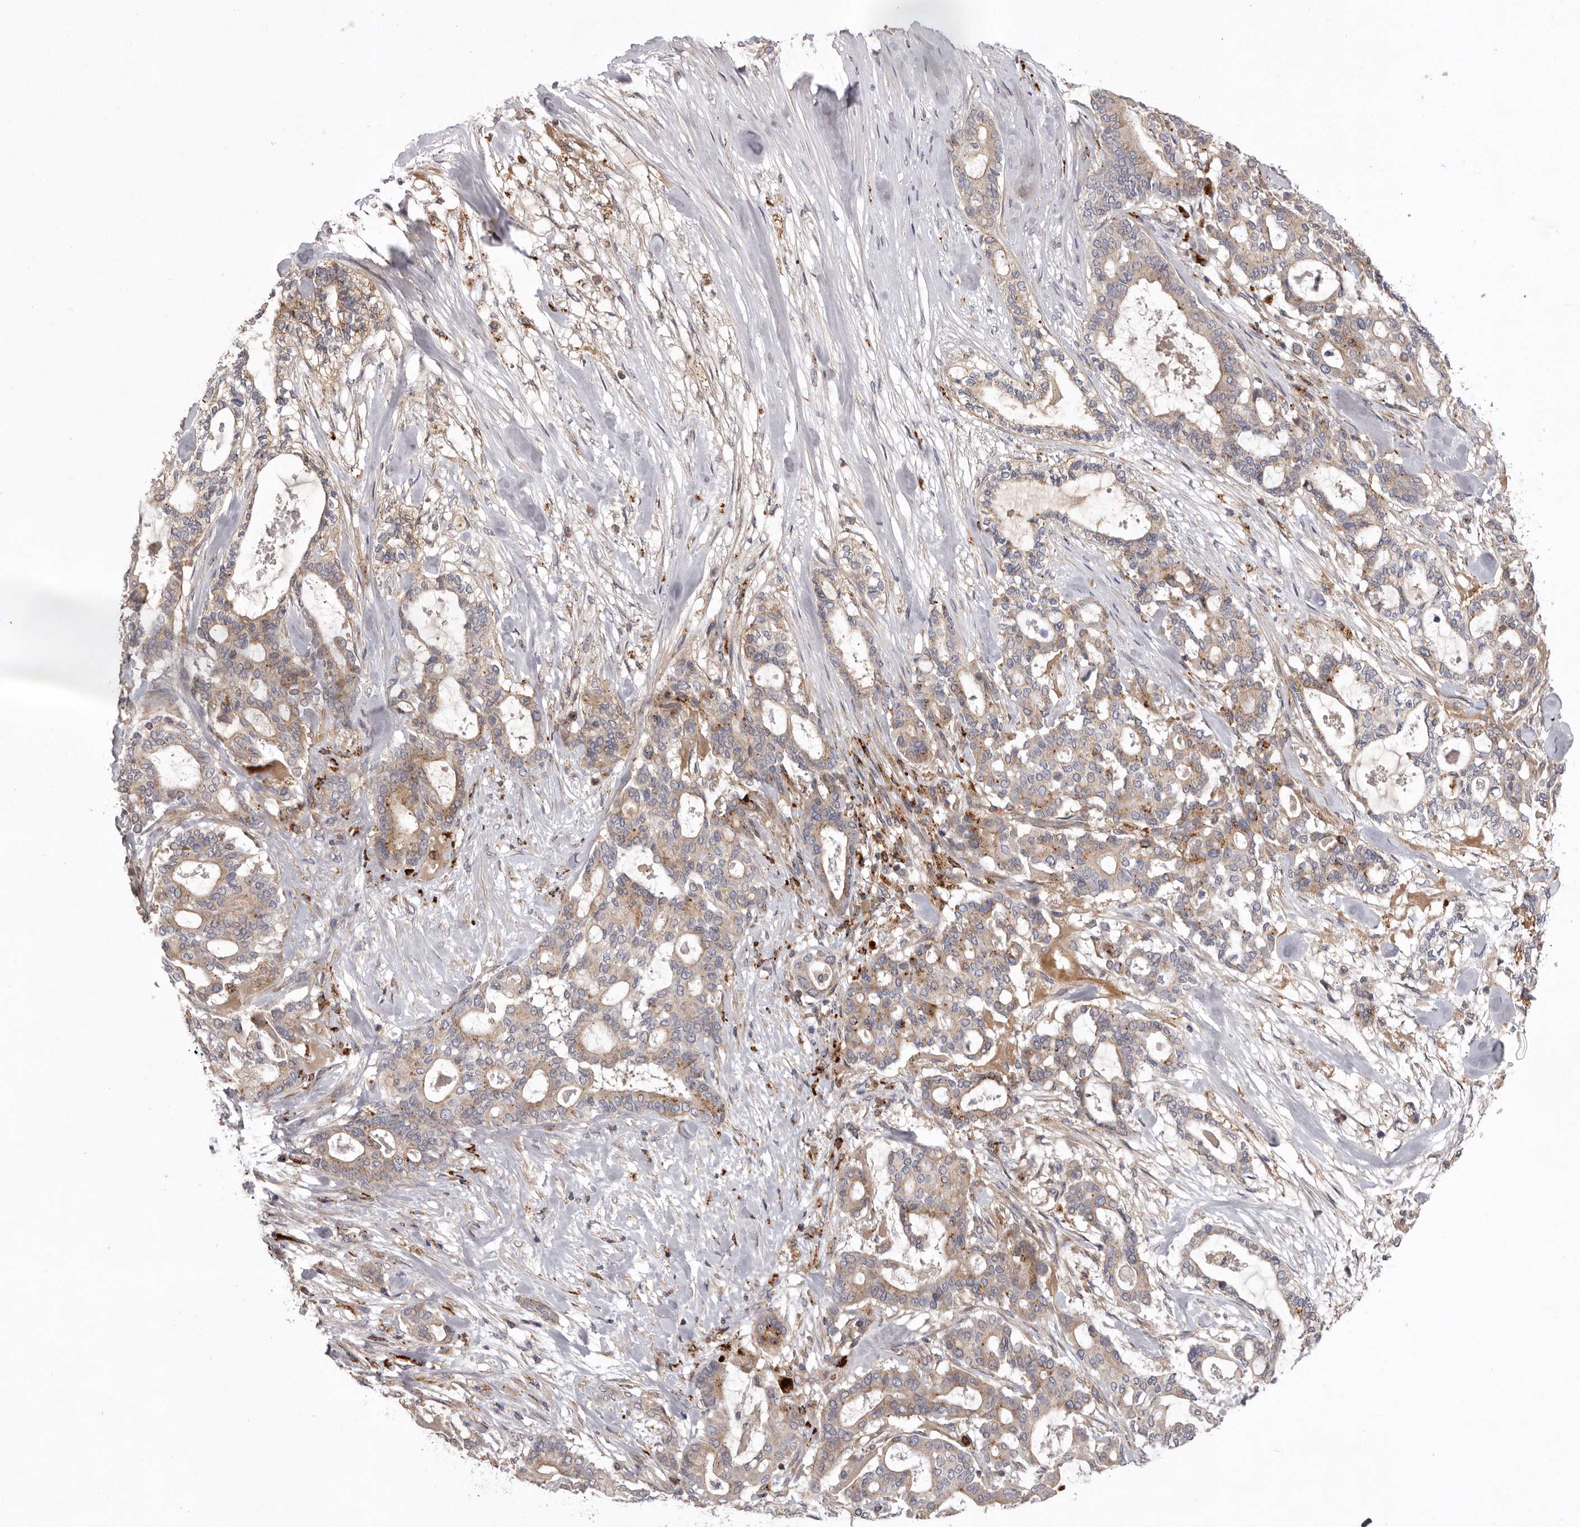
{"staining": {"intensity": "weak", "quantity": ">75%", "location": "cytoplasmic/membranous"}, "tissue": "pancreatic cancer", "cell_type": "Tumor cells", "image_type": "cancer", "snomed": [{"axis": "morphology", "description": "Adenocarcinoma, NOS"}, {"axis": "topography", "description": "Pancreas"}], "caption": "IHC staining of pancreatic adenocarcinoma, which displays low levels of weak cytoplasmic/membranous positivity in about >75% of tumor cells indicating weak cytoplasmic/membranous protein staining. The staining was performed using DAB (3,3'-diaminobenzidine) (brown) for protein detection and nuclei were counterstained in hematoxylin (blue).", "gene": "WDR47", "patient": {"sex": "male", "age": 63}}